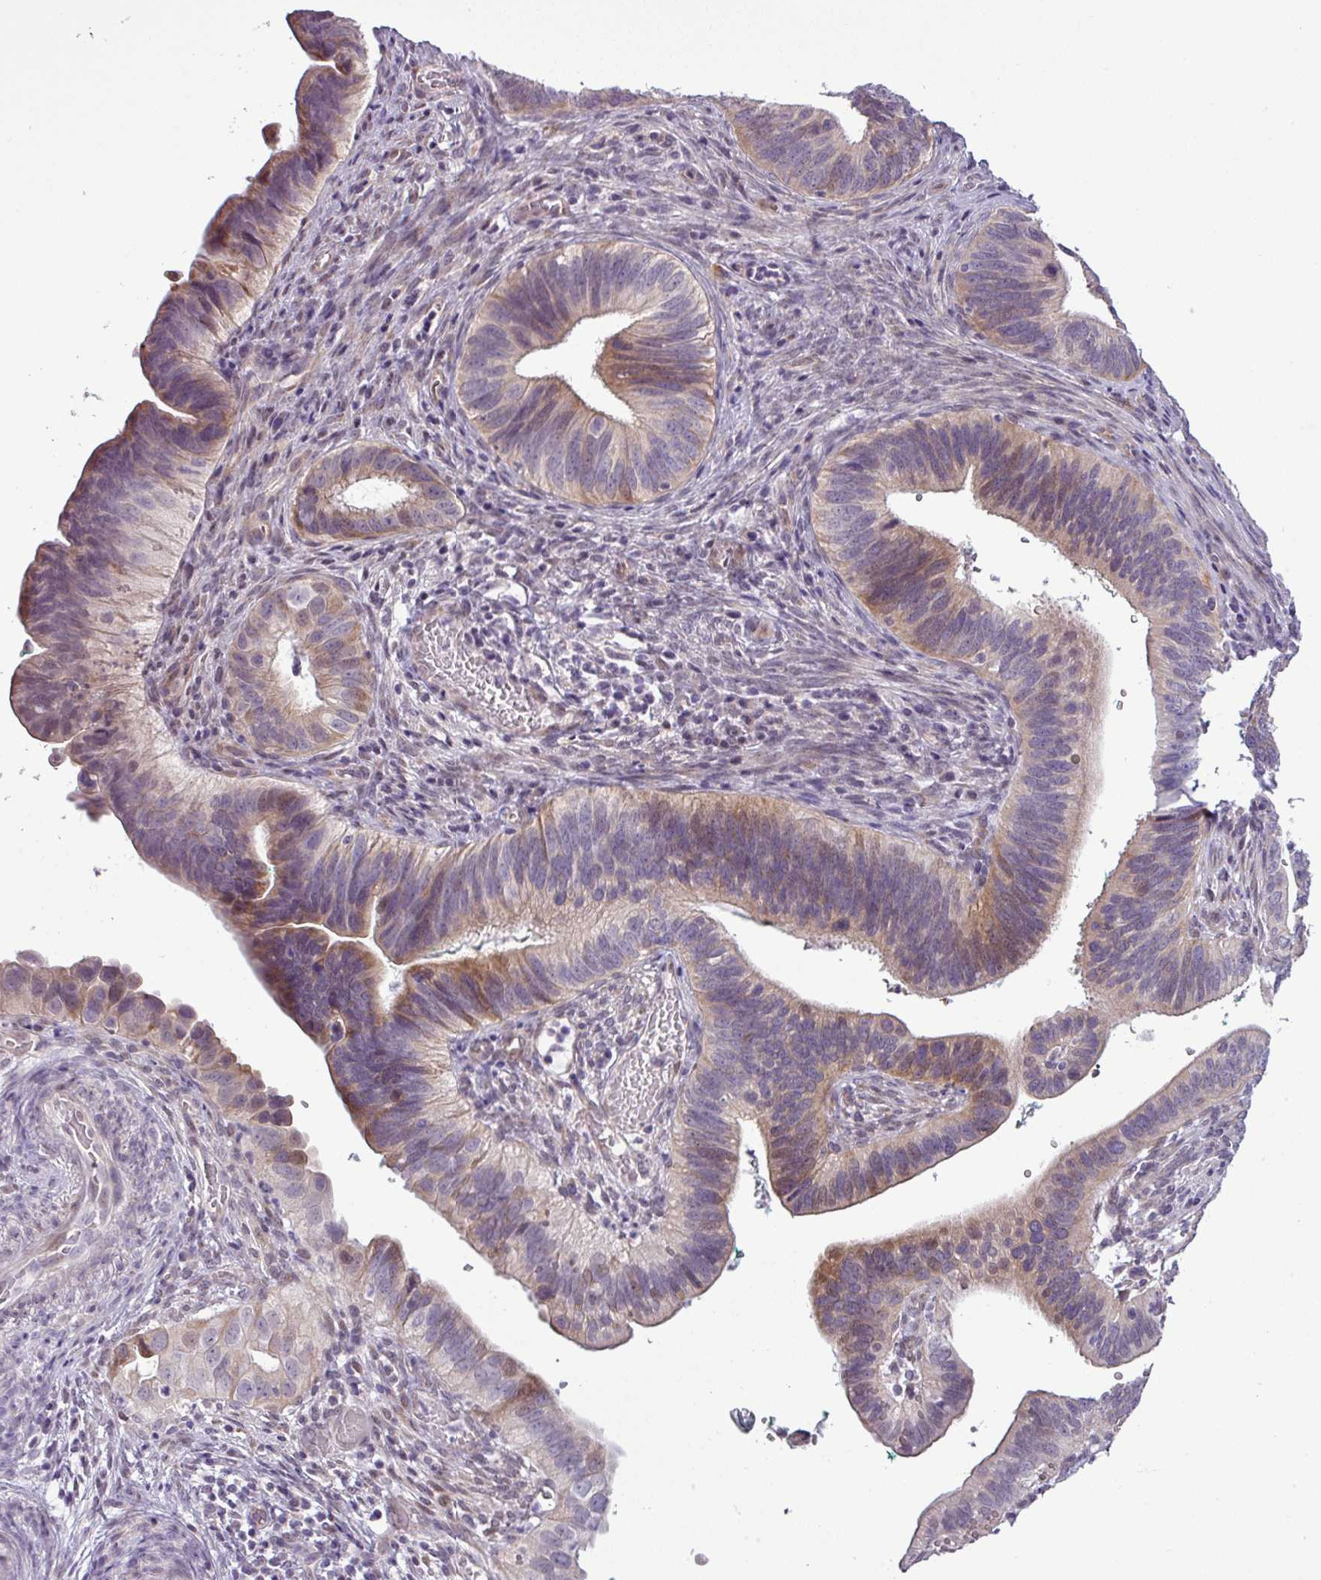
{"staining": {"intensity": "weak", "quantity": "25%-75%", "location": "cytoplasmic/membranous"}, "tissue": "cervical cancer", "cell_type": "Tumor cells", "image_type": "cancer", "snomed": [{"axis": "morphology", "description": "Adenocarcinoma, NOS"}, {"axis": "topography", "description": "Cervix"}], "caption": "A photomicrograph of adenocarcinoma (cervical) stained for a protein demonstrates weak cytoplasmic/membranous brown staining in tumor cells.", "gene": "GPT2", "patient": {"sex": "female", "age": 42}}